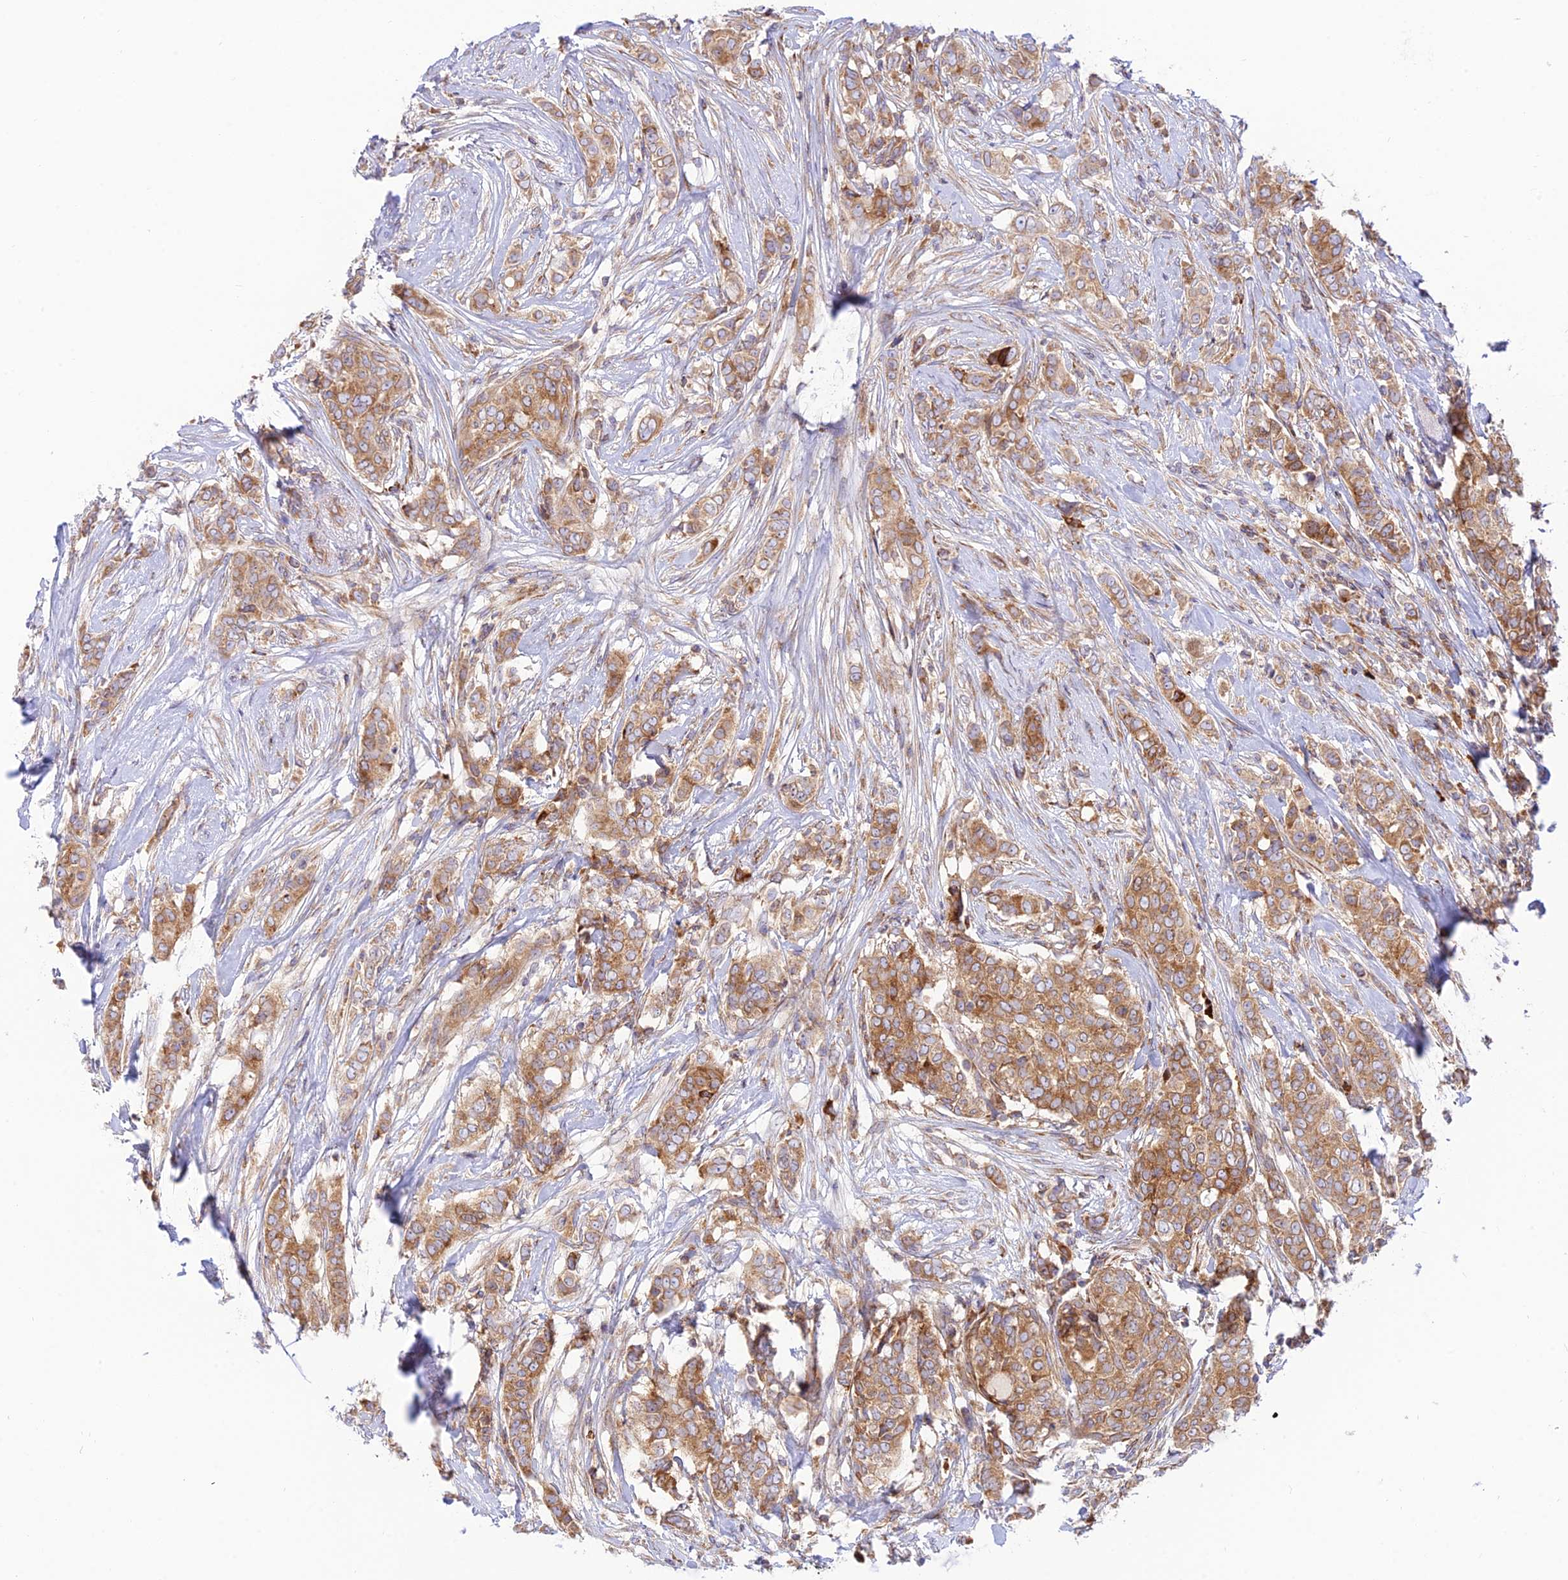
{"staining": {"intensity": "moderate", "quantity": ">75%", "location": "cytoplasmic/membranous"}, "tissue": "breast cancer", "cell_type": "Tumor cells", "image_type": "cancer", "snomed": [{"axis": "morphology", "description": "Lobular carcinoma"}, {"axis": "topography", "description": "Breast"}], "caption": "About >75% of tumor cells in human breast cancer demonstrate moderate cytoplasmic/membranous protein positivity as visualized by brown immunohistochemical staining.", "gene": "PIMREG", "patient": {"sex": "female", "age": 51}}